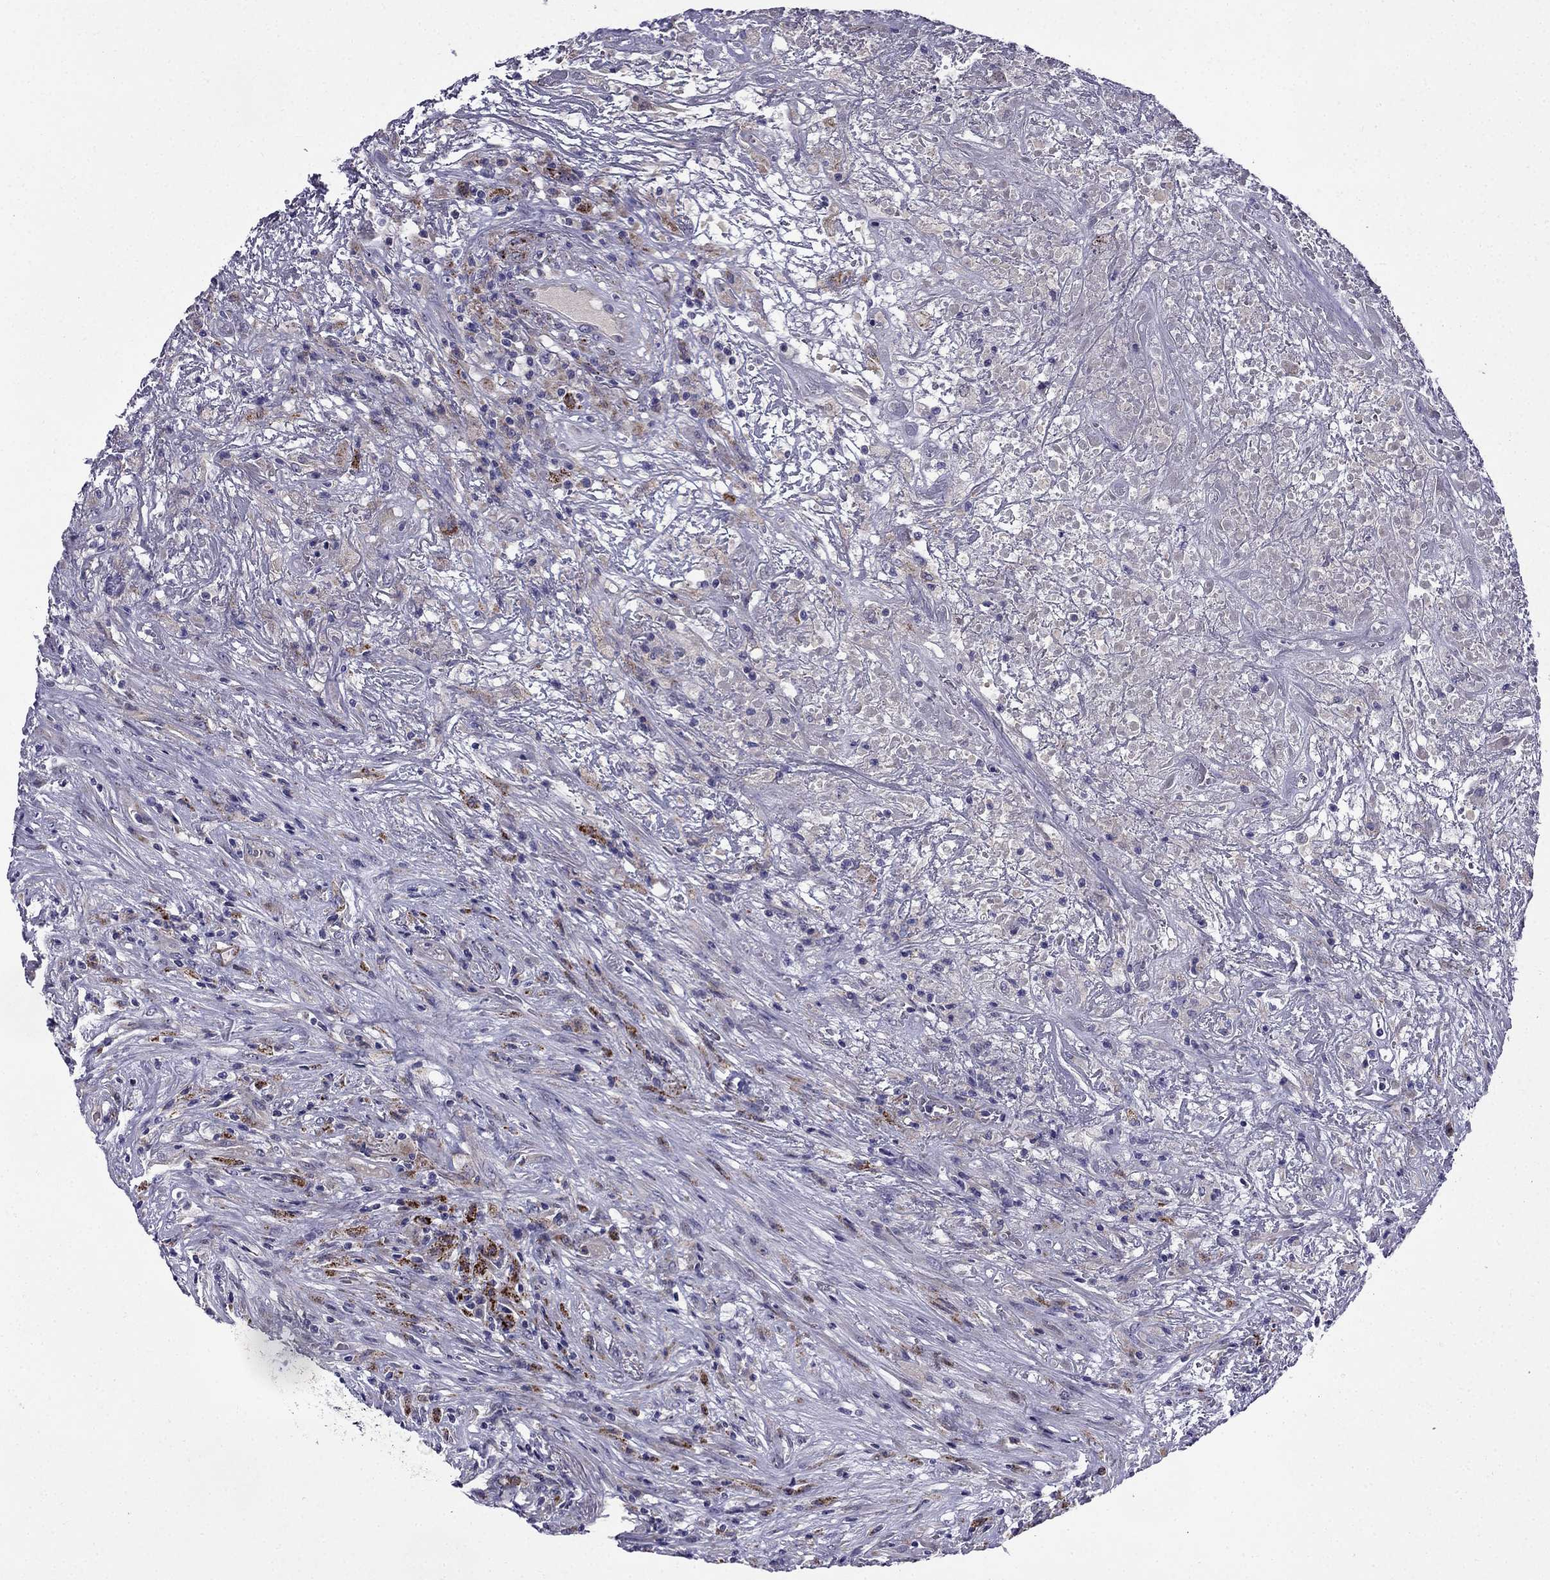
{"staining": {"intensity": "negative", "quantity": "none", "location": "none"}, "tissue": "lymphoma", "cell_type": "Tumor cells", "image_type": "cancer", "snomed": [{"axis": "morphology", "description": "Malignant lymphoma, non-Hodgkin's type, High grade"}, {"axis": "topography", "description": "Lung"}], "caption": "Immunohistochemistry image of neoplastic tissue: human lymphoma stained with DAB (3,3'-diaminobenzidine) demonstrates no significant protein expression in tumor cells. (Brightfield microscopy of DAB (3,3'-diaminobenzidine) immunohistochemistry at high magnification).", "gene": "PI16", "patient": {"sex": "male", "age": 79}}